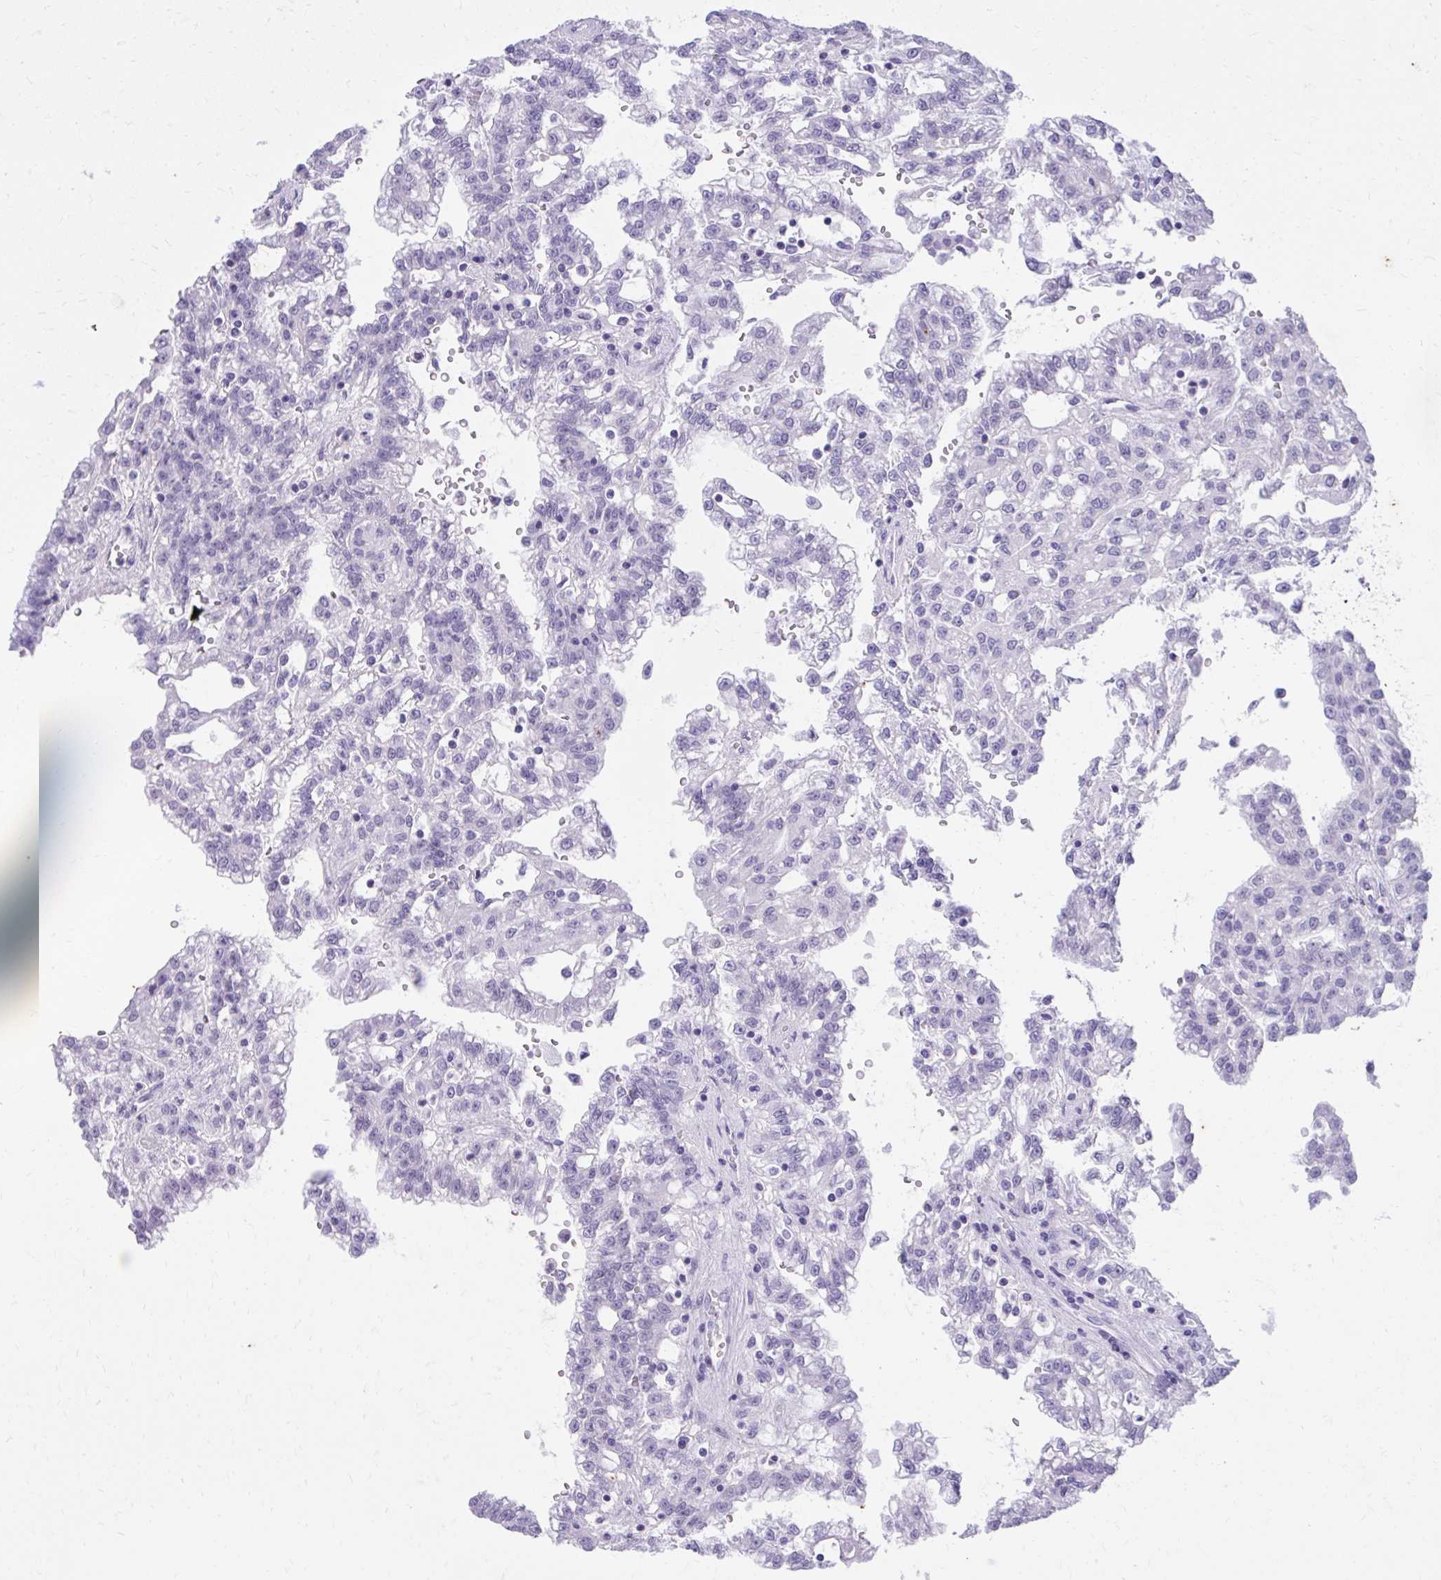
{"staining": {"intensity": "negative", "quantity": "none", "location": "none"}, "tissue": "renal cancer", "cell_type": "Tumor cells", "image_type": "cancer", "snomed": [{"axis": "morphology", "description": "Adenocarcinoma, NOS"}, {"axis": "topography", "description": "Kidney"}], "caption": "A micrograph of human renal adenocarcinoma is negative for staining in tumor cells.", "gene": "KLK1", "patient": {"sex": "male", "age": 63}}